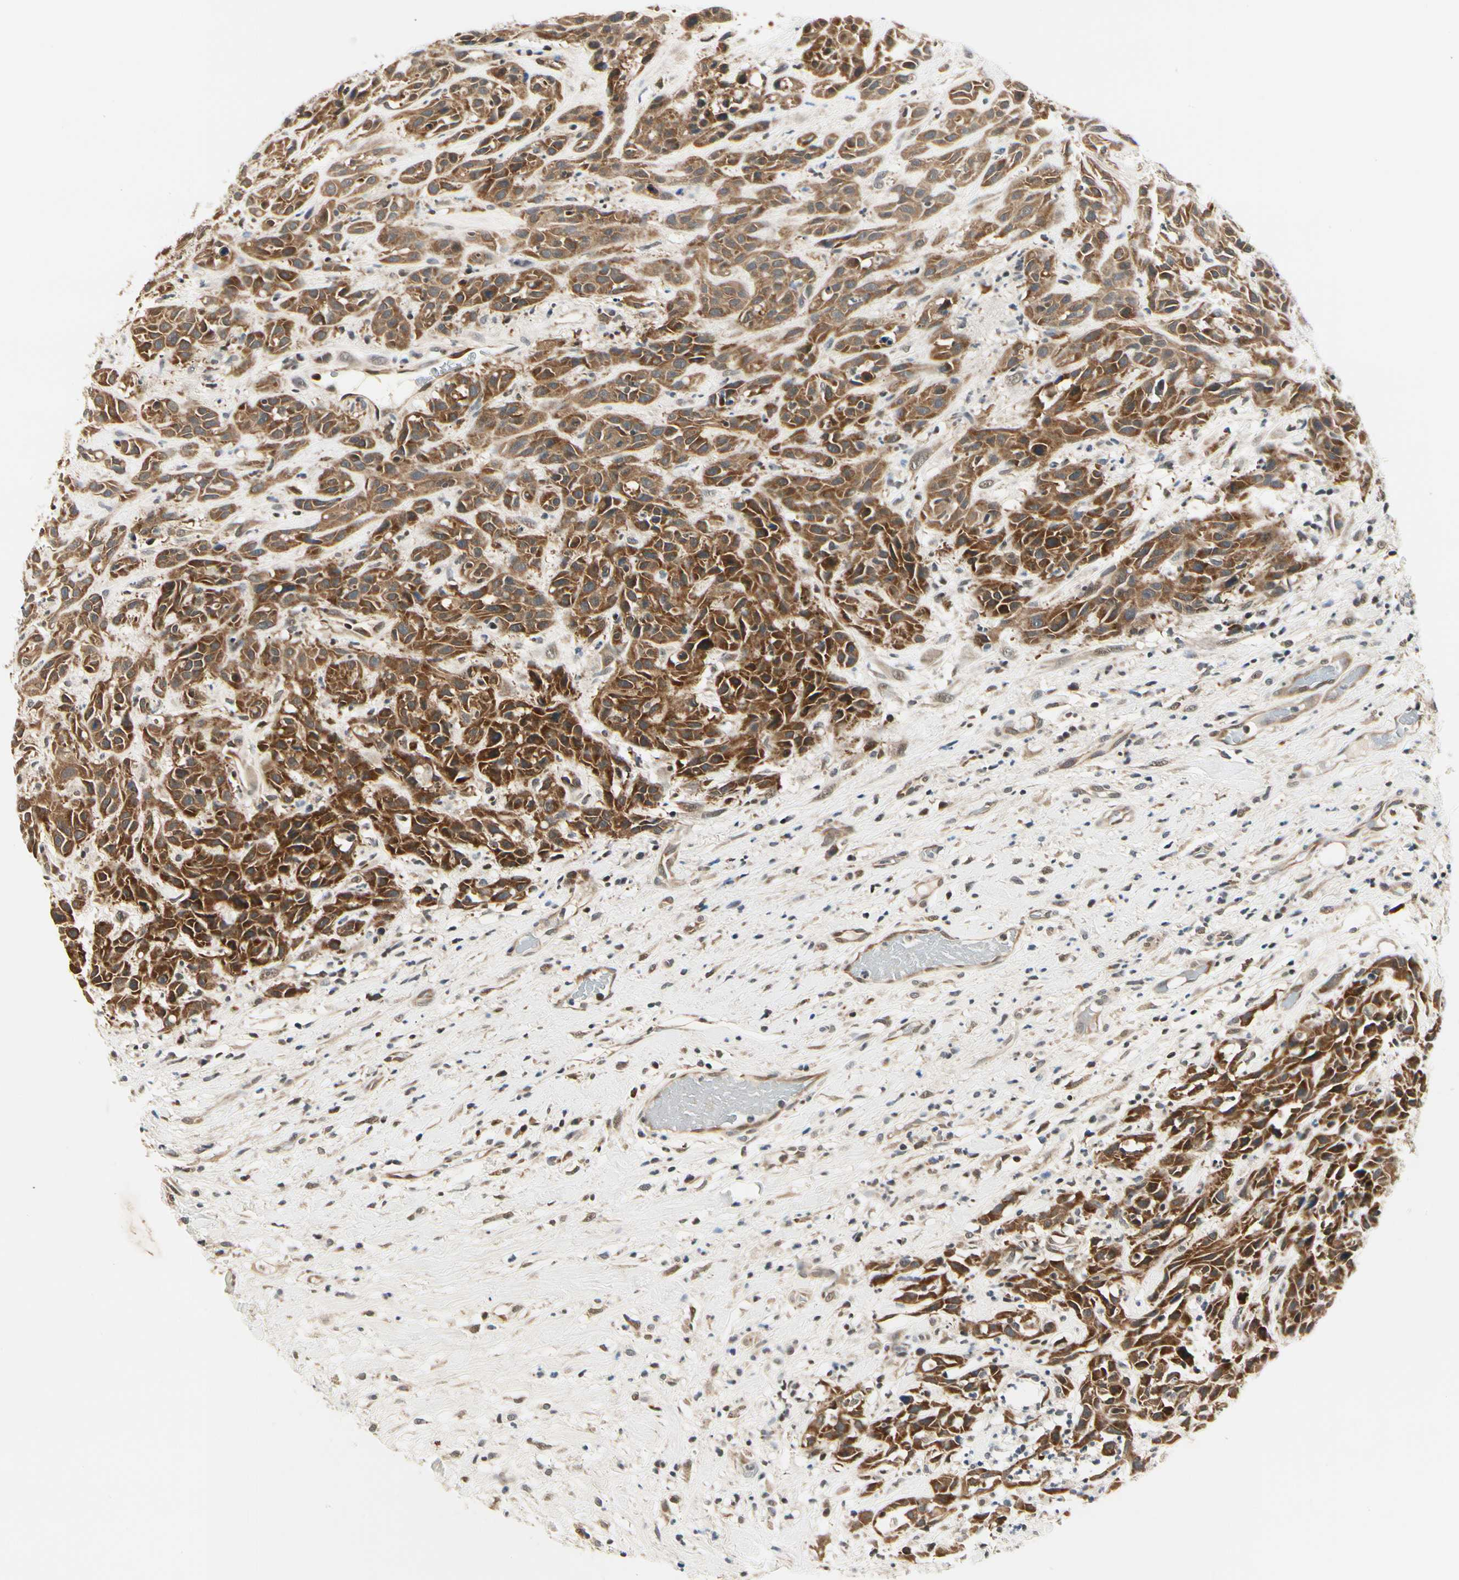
{"staining": {"intensity": "strong", "quantity": ">75%", "location": "cytoplasmic/membranous"}, "tissue": "head and neck cancer", "cell_type": "Tumor cells", "image_type": "cancer", "snomed": [{"axis": "morphology", "description": "Normal tissue, NOS"}, {"axis": "morphology", "description": "Squamous cell carcinoma, NOS"}, {"axis": "topography", "description": "Cartilage tissue"}, {"axis": "topography", "description": "Head-Neck"}], "caption": "Human squamous cell carcinoma (head and neck) stained with a brown dye reveals strong cytoplasmic/membranous positive expression in about >75% of tumor cells.", "gene": "PDK2", "patient": {"sex": "male", "age": 62}}